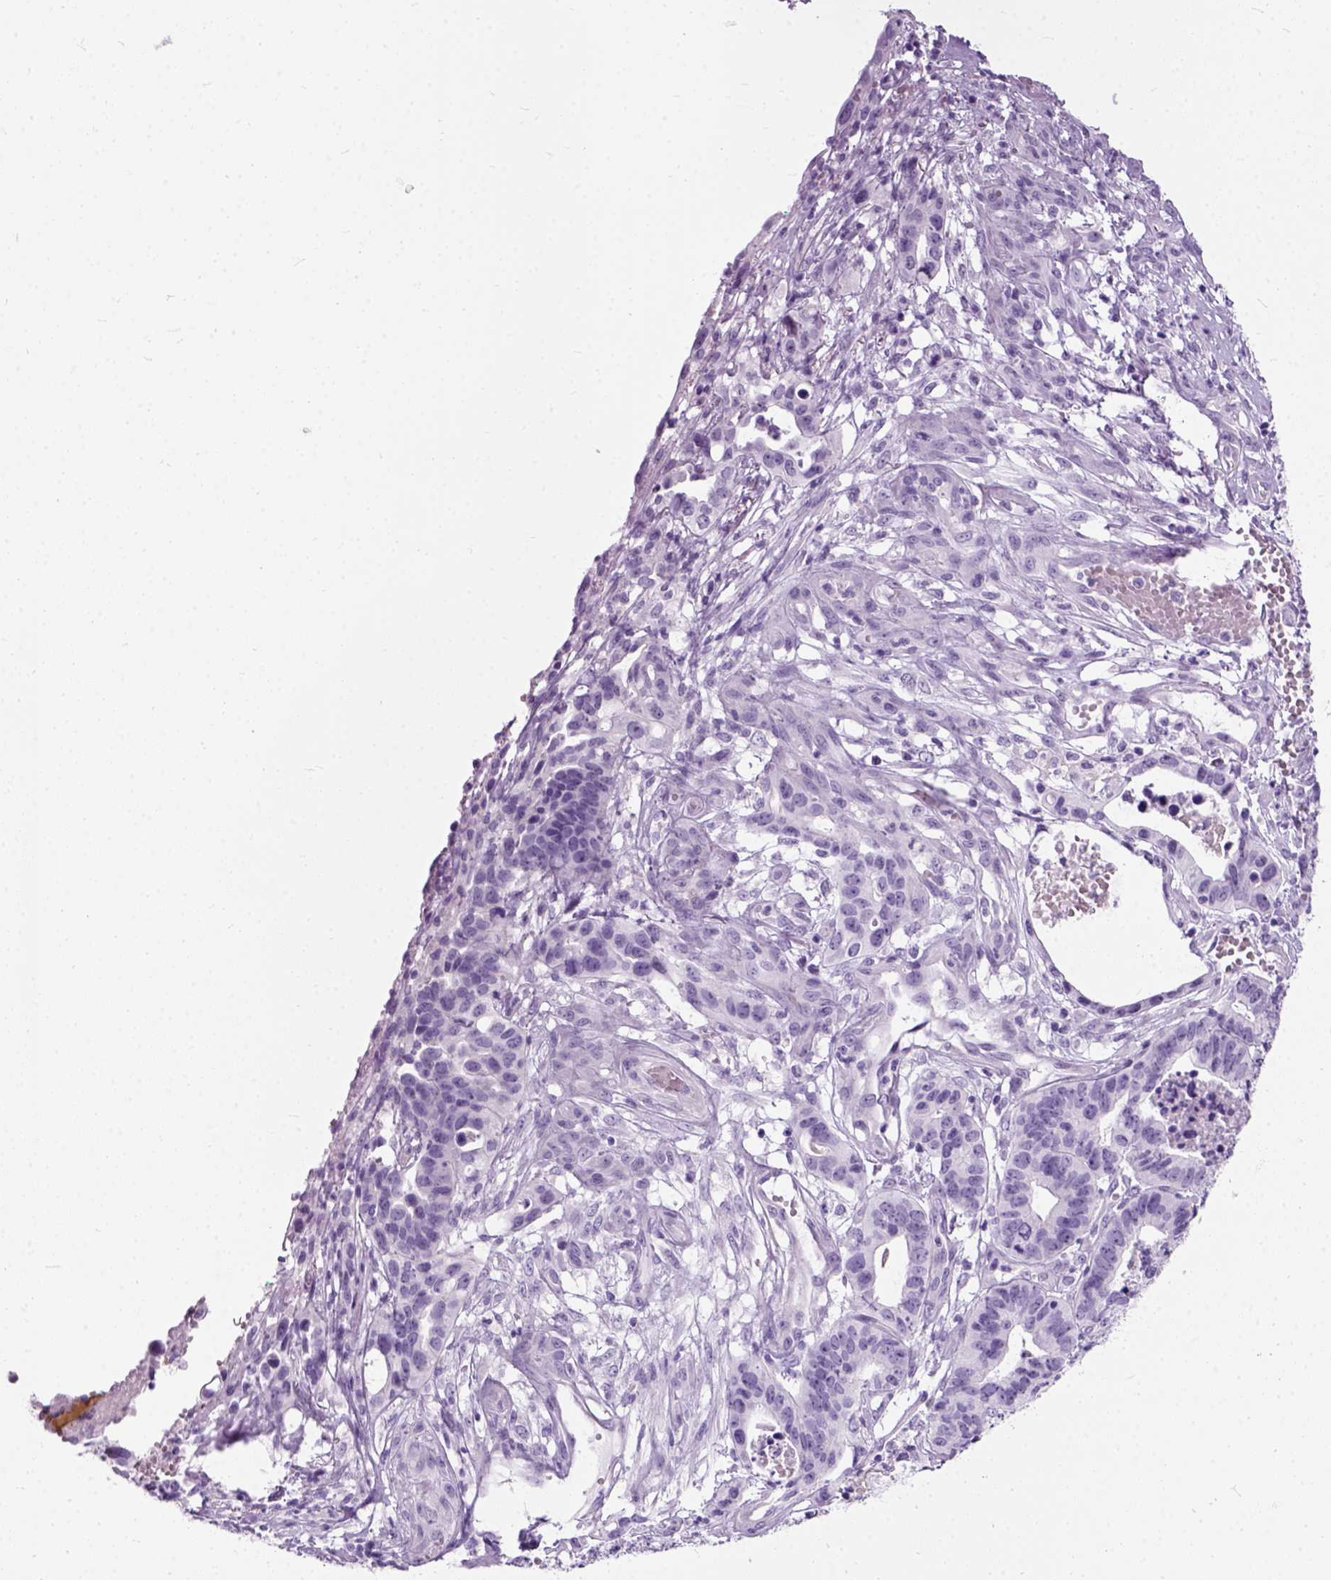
{"staining": {"intensity": "negative", "quantity": "none", "location": "none"}, "tissue": "stomach cancer", "cell_type": "Tumor cells", "image_type": "cancer", "snomed": [{"axis": "morphology", "description": "Adenocarcinoma, NOS"}, {"axis": "topography", "description": "Stomach, upper"}], "caption": "Adenocarcinoma (stomach) stained for a protein using IHC shows no staining tumor cells.", "gene": "AXDND1", "patient": {"sex": "female", "age": 67}}